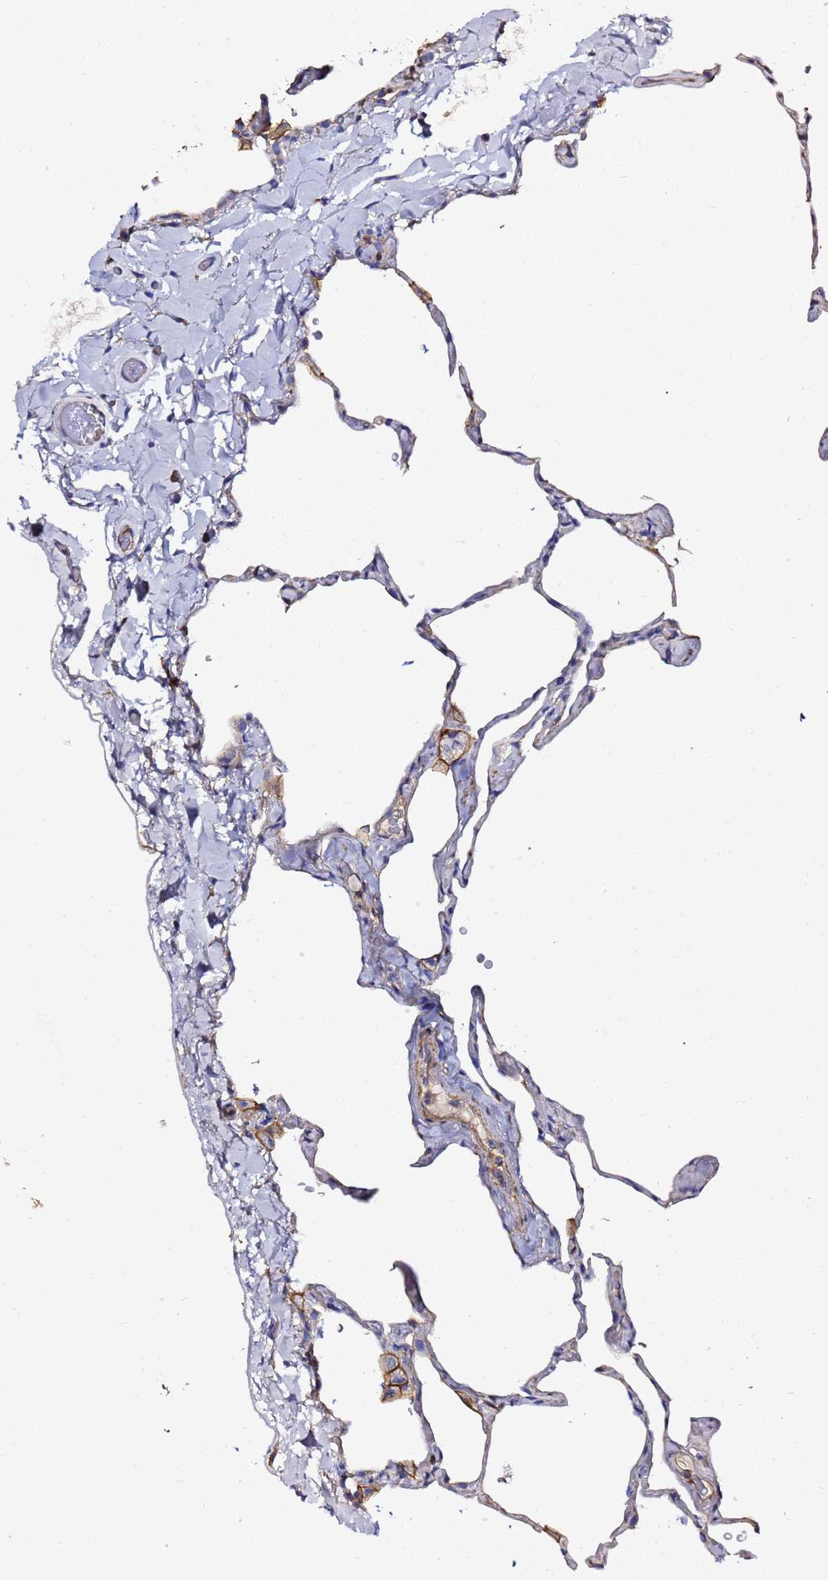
{"staining": {"intensity": "negative", "quantity": "none", "location": "none"}, "tissue": "lung", "cell_type": "Alveolar cells", "image_type": "normal", "snomed": [{"axis": "morphology", "description": "Normal tissue, NOS"}, {"axis": "topography", "description": "Lung"}], "caption": "An immunohistochemistry photomicrograph of normal lung is shown. There is no staining in alveolar cells of lung.", "gene": "ACTA1", "patient": {"sex": "male", "age": 65}}